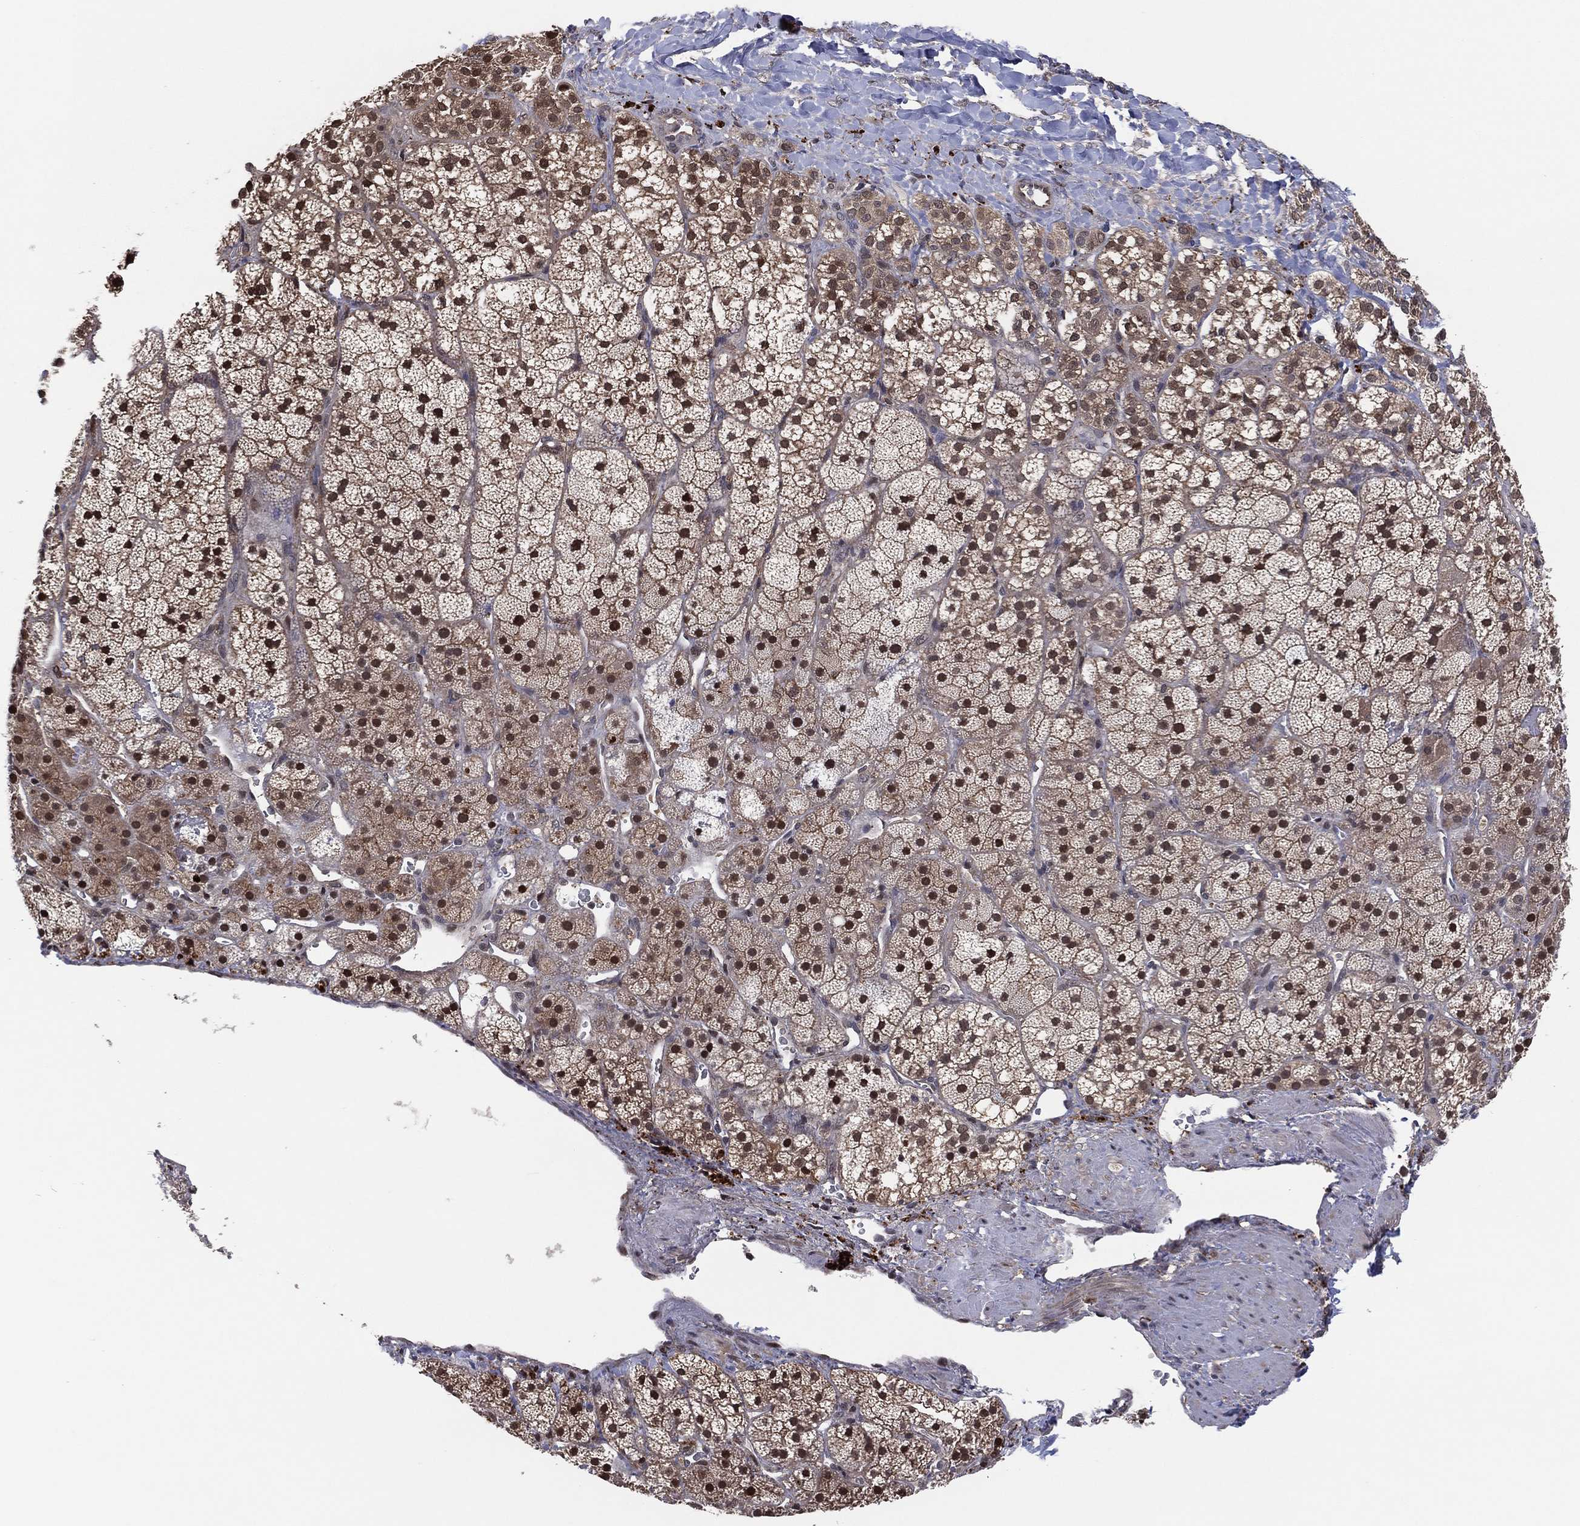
{"staining": {"intensity": "strong", "quantity": "25%-75%", "location": "cytoplasmic/membranous,nuclear"}, "tissue": "adrenal gland", "cell_type": "Glandular cells", "image_type": "normal", "snomed": [{"axis": "morphology", "description": "Normal tissue, NOS"}, {"axis": "topography", "description": "Adrenal gland"}], "caption": "Protein expression analysis of benign human adrenal gland reveals strong cytoplasmic/membranous,nuclear positivity in about 25%-75% of glandular cells. (brown staining indicates protein expression, while blue staining denotes nuclei).", "gene": "ICOSLG", "patient": {"sex": "male", "age": 57}}